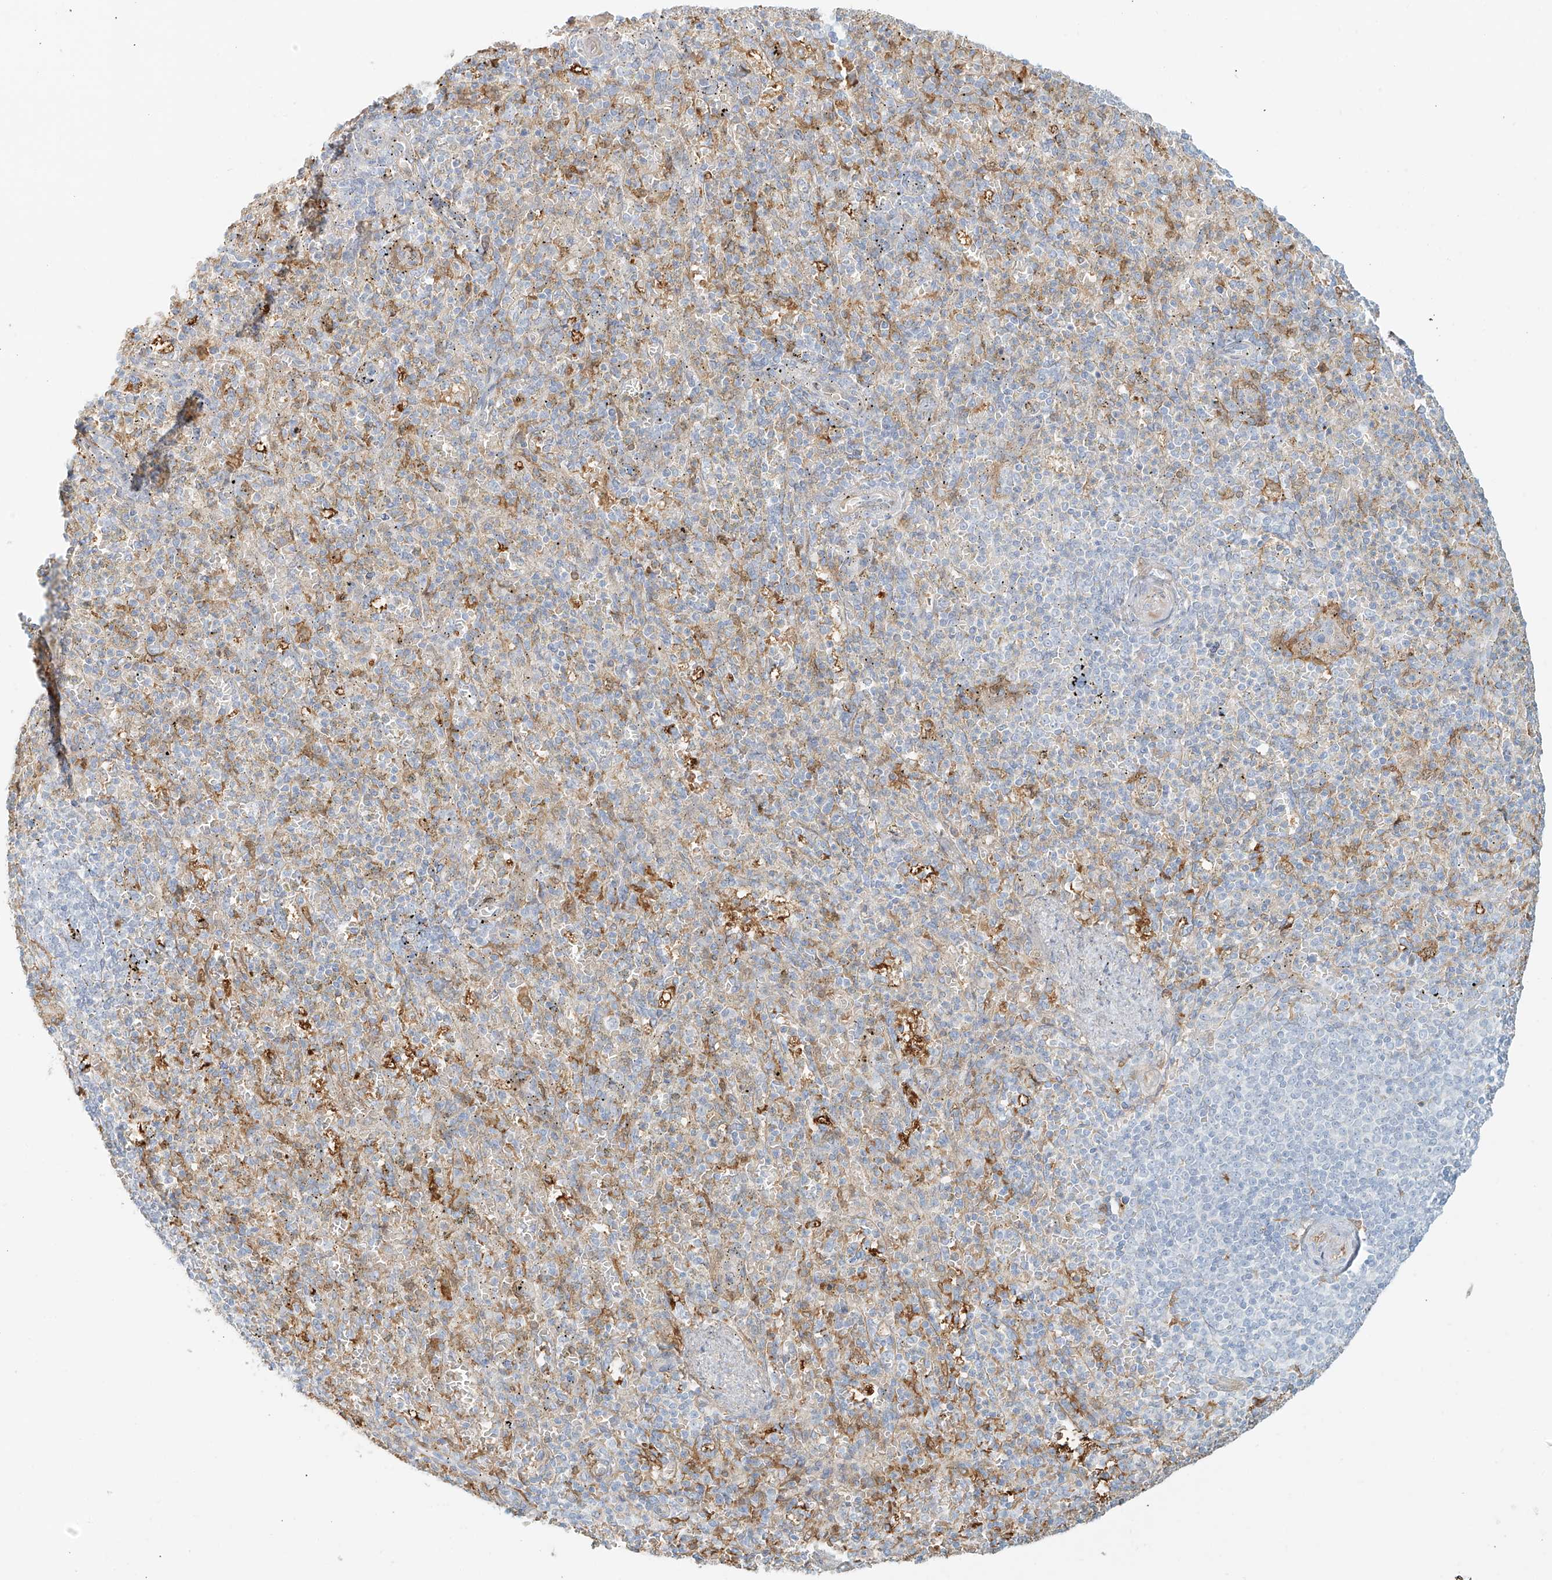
{"staining": {"intensity": "negative", "quantity": "none", "location": "none"}, "tissue": "spleen", "cell_type": "Cells in red pulp", "image_type": "normal", "snomed": [{"axis": "morphology", "description": "Normal tissue, NOS"}, {"axis": "topography", "description": "Spleen"}], "caption": "Immunohistochemistry image of unremarkable spleen: spleen stained with DAB demonstrates no significant protein positivity in cells in red pulp.", "gene": "UPK1B", "patient": {"sex": "female", "age": 74}}